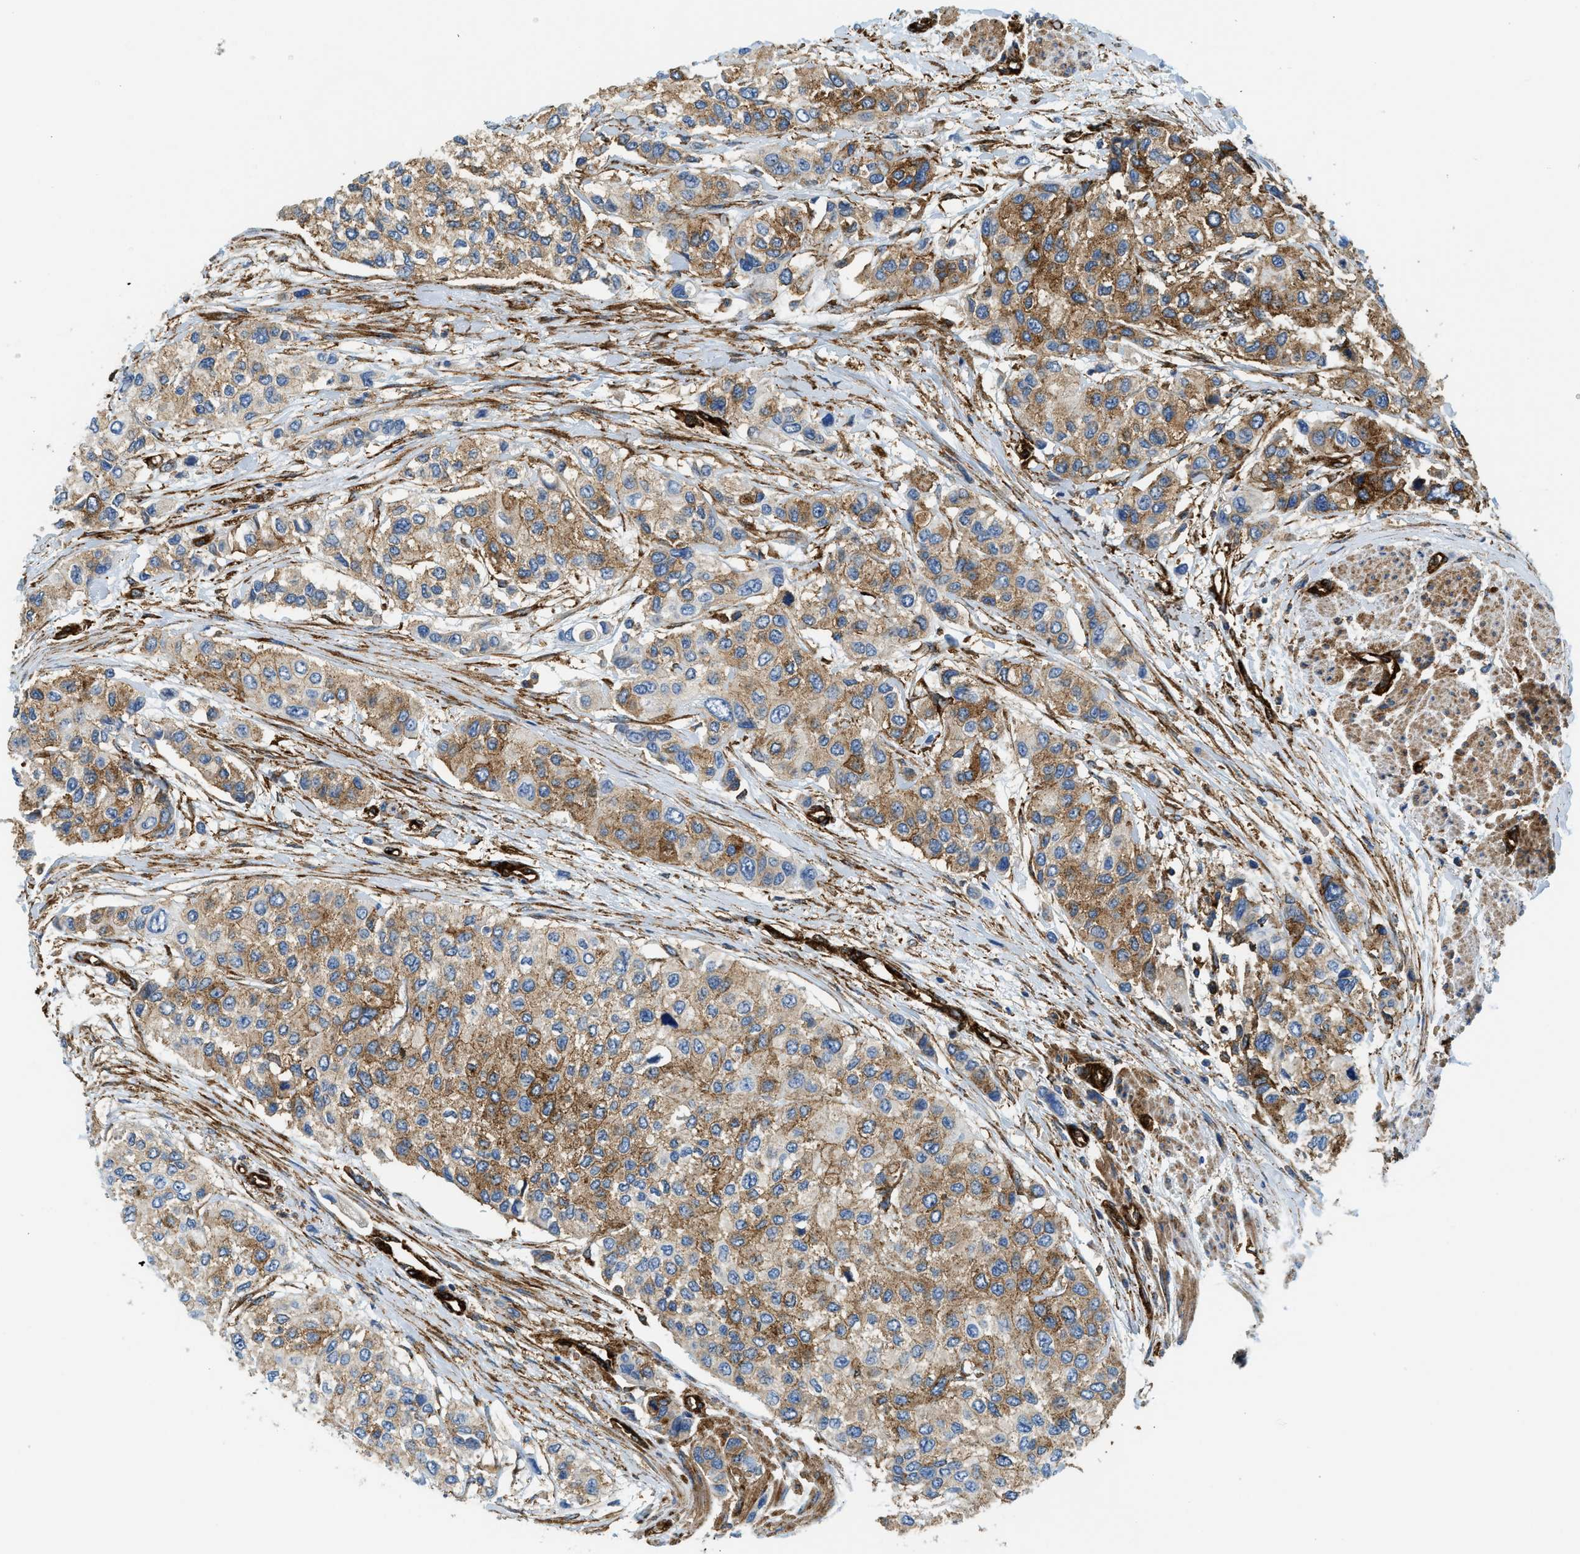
{"staining": {"intensity": "moderate", "quantity": "25%-75%", "location": "cytoplasmic/membranous"}, "tissue": "urothelial cancer", "cell_type": "Tumor cells", "image_type": "cancer", "snomed": [{"axis": "morphology", "description": "Urothelial carcinoma, High grade"}, {"axis": "topography", "description": "Urinary bladder"}], "caption": "Approximately 25%-75% of tumor cells in urothelial cancer exhibit moderate cytoplasmic/membranous protein expression as visualized by brown immunohistochemical staining.", "gene": "HIP1", "patient": {"sex": "female", "age": 56}}